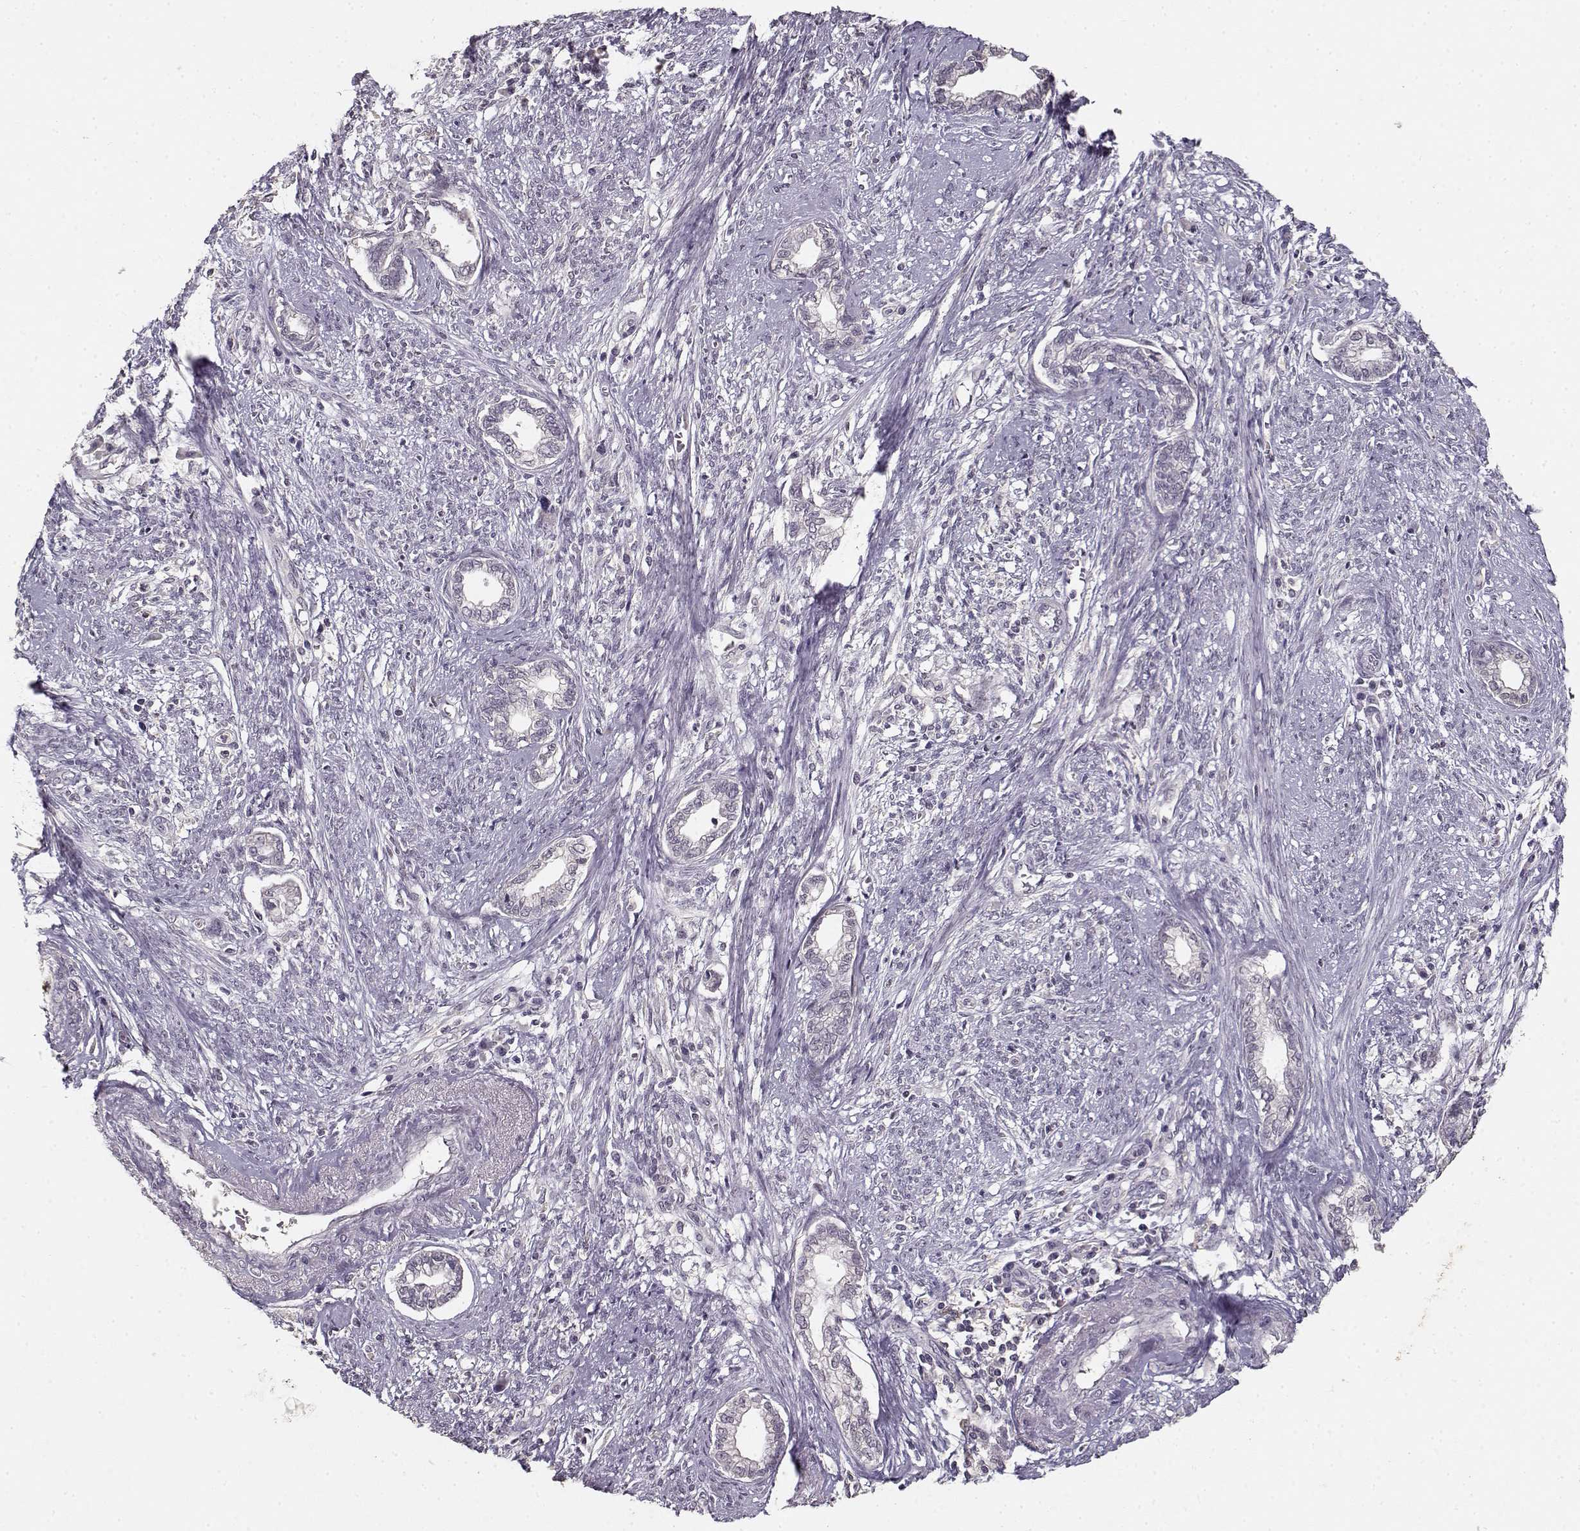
{"staining": {"intensity": "negative", "quantity": "none", "location": "none"}, "tissue": "cervical cancer", "cell_type": "Tumor cells", "image_type": "cancer", "snomed": [{"axis": "morphology", "description": "Adenocarcinoma, NOS"}, {"axis": "topography", "description": "Cervix"}], "caption": "An image of human cervical cancer is negative for staining in tumor cells.", "gene": "UROC1", "patient": {"sex": "female", "age": 62}}